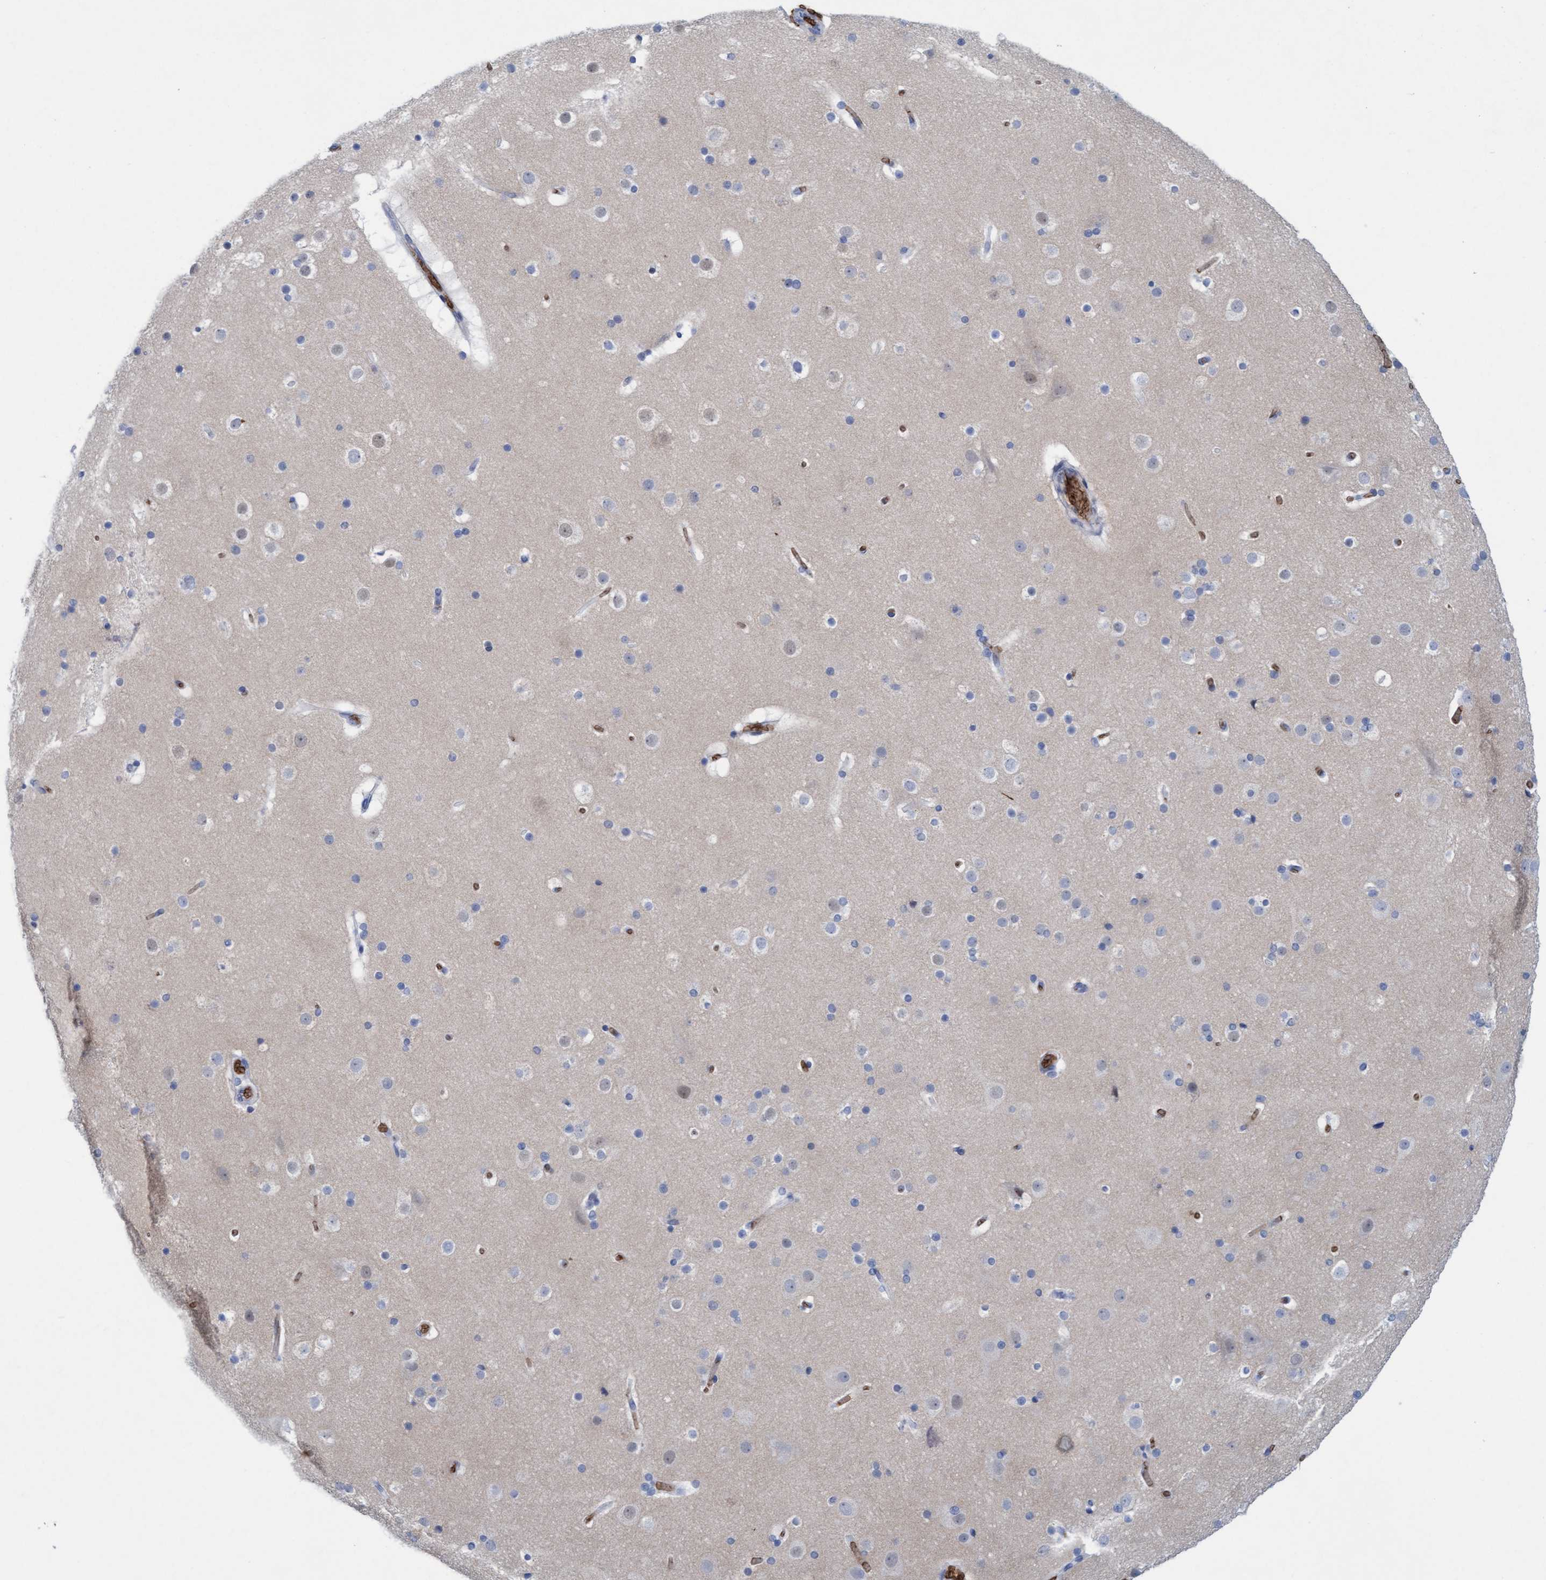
{"staining": {"intensity": "negative", "quantity": "none", "location": "none"}, "tissue": "cerebral cortex", "cell_type": "Endothelial cells", "image_type": "normal", "snomed": [{"axis": "morphology", "description": "Normal tissue, NOS"}, {"axis": "topography", "description": "Cerebral cortex"}], "caption": "A histopathology image of cerebral cortex stained for a protein shows no brown staining in endothelial cells. Brightfield microscopy of immunohistochemistry stained with DAB (3,3'-diaminobenzidine) (brown) and hematoxylin (blue), captured at high magnification.", "gene": "SPEM2", "patient": {"sex": "male", "age": 57}}